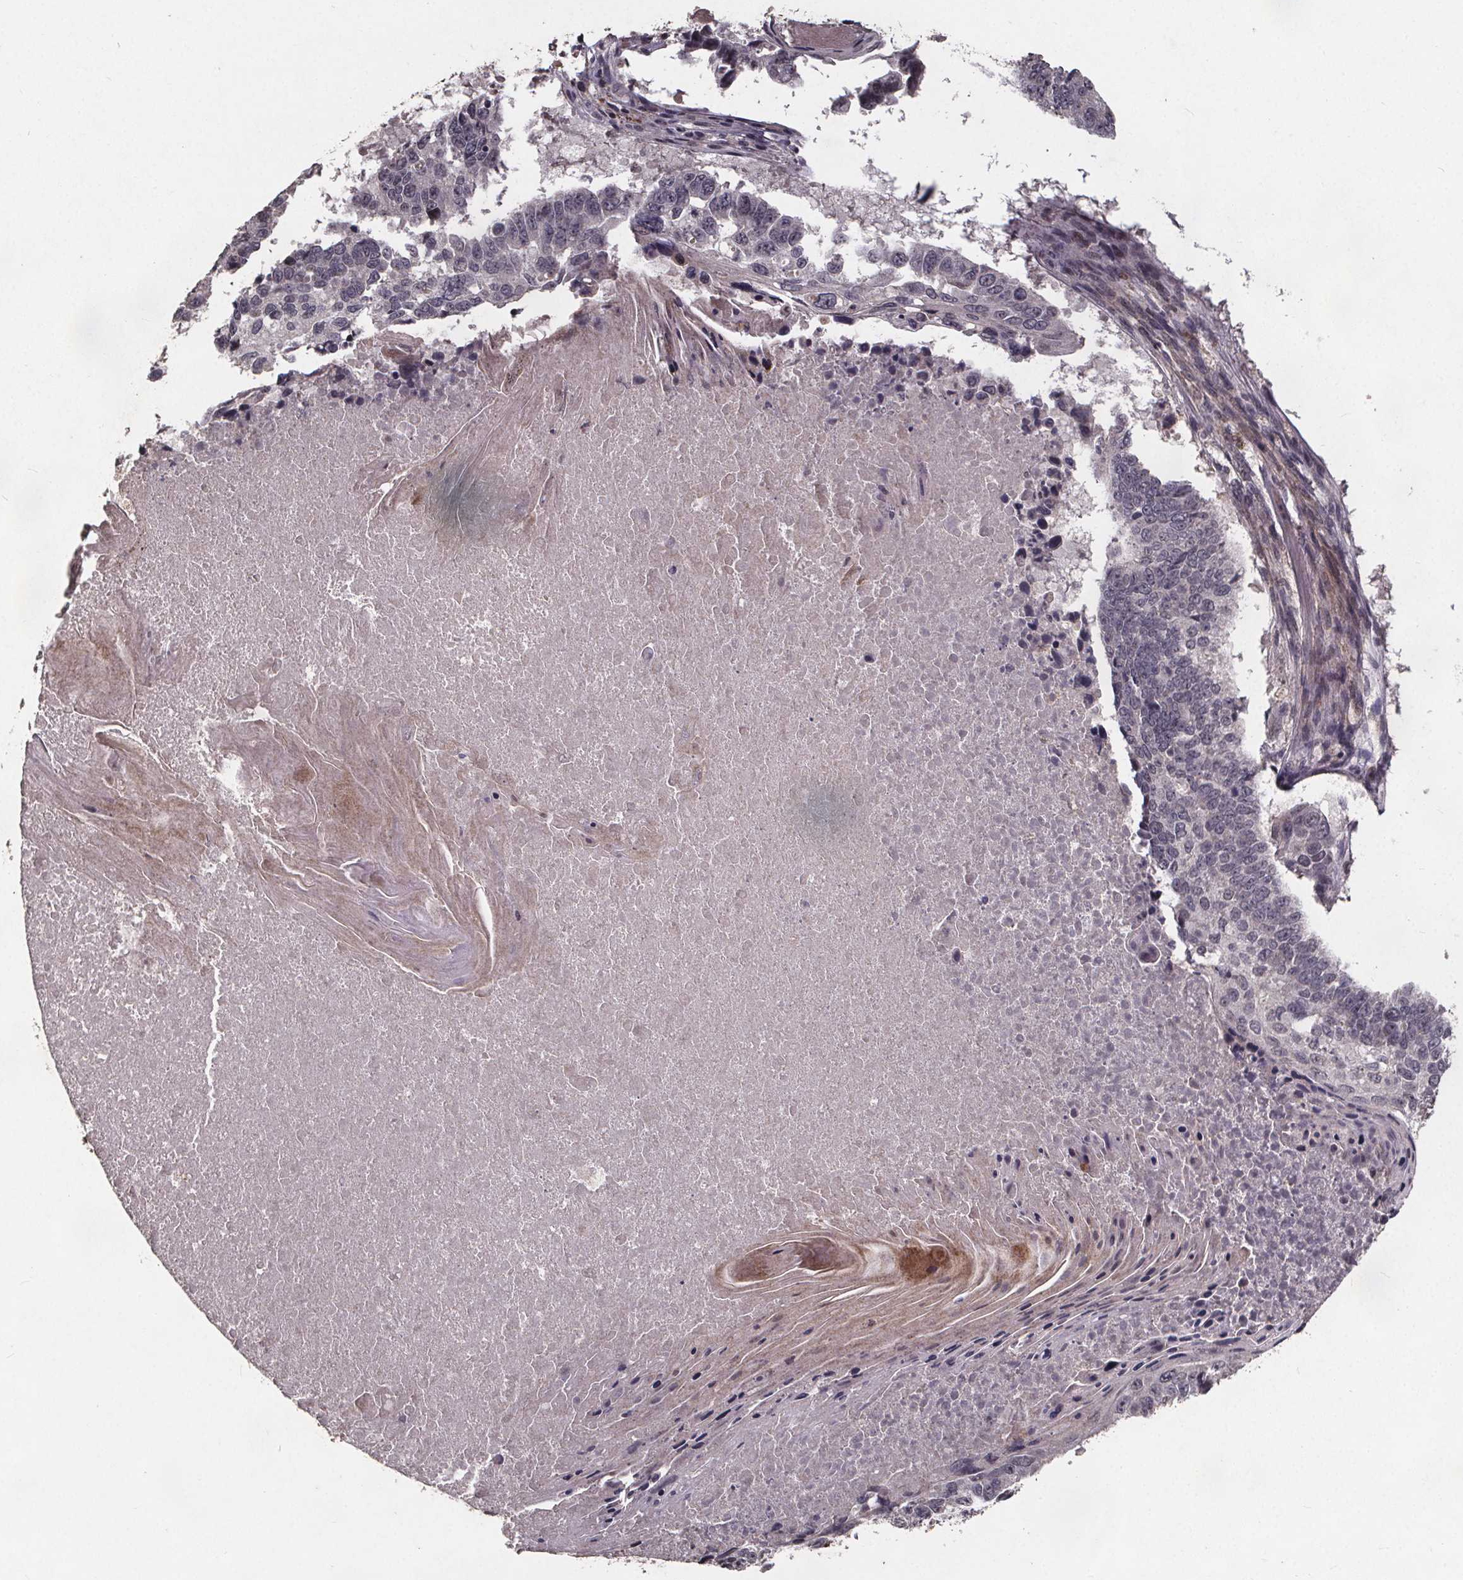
{"staining": {"intensity": "negative", "quantity": "none", "location": "none"}, "tissue": "lung cancer", "cell_type": "Tumor cells", "image_type": "cancer", "snomed": [{"axis": "morphology", "description": "Squamous cell carcinoma, NOS"}, {"axis": "topography", "description": "Lung"}], "caption": "This is a image of immunohistochemistry staining of lung cancer, which shows no staining in tumor cells.", "gene": "GPX3", "patient": {"sex": "male", "age": 73}}